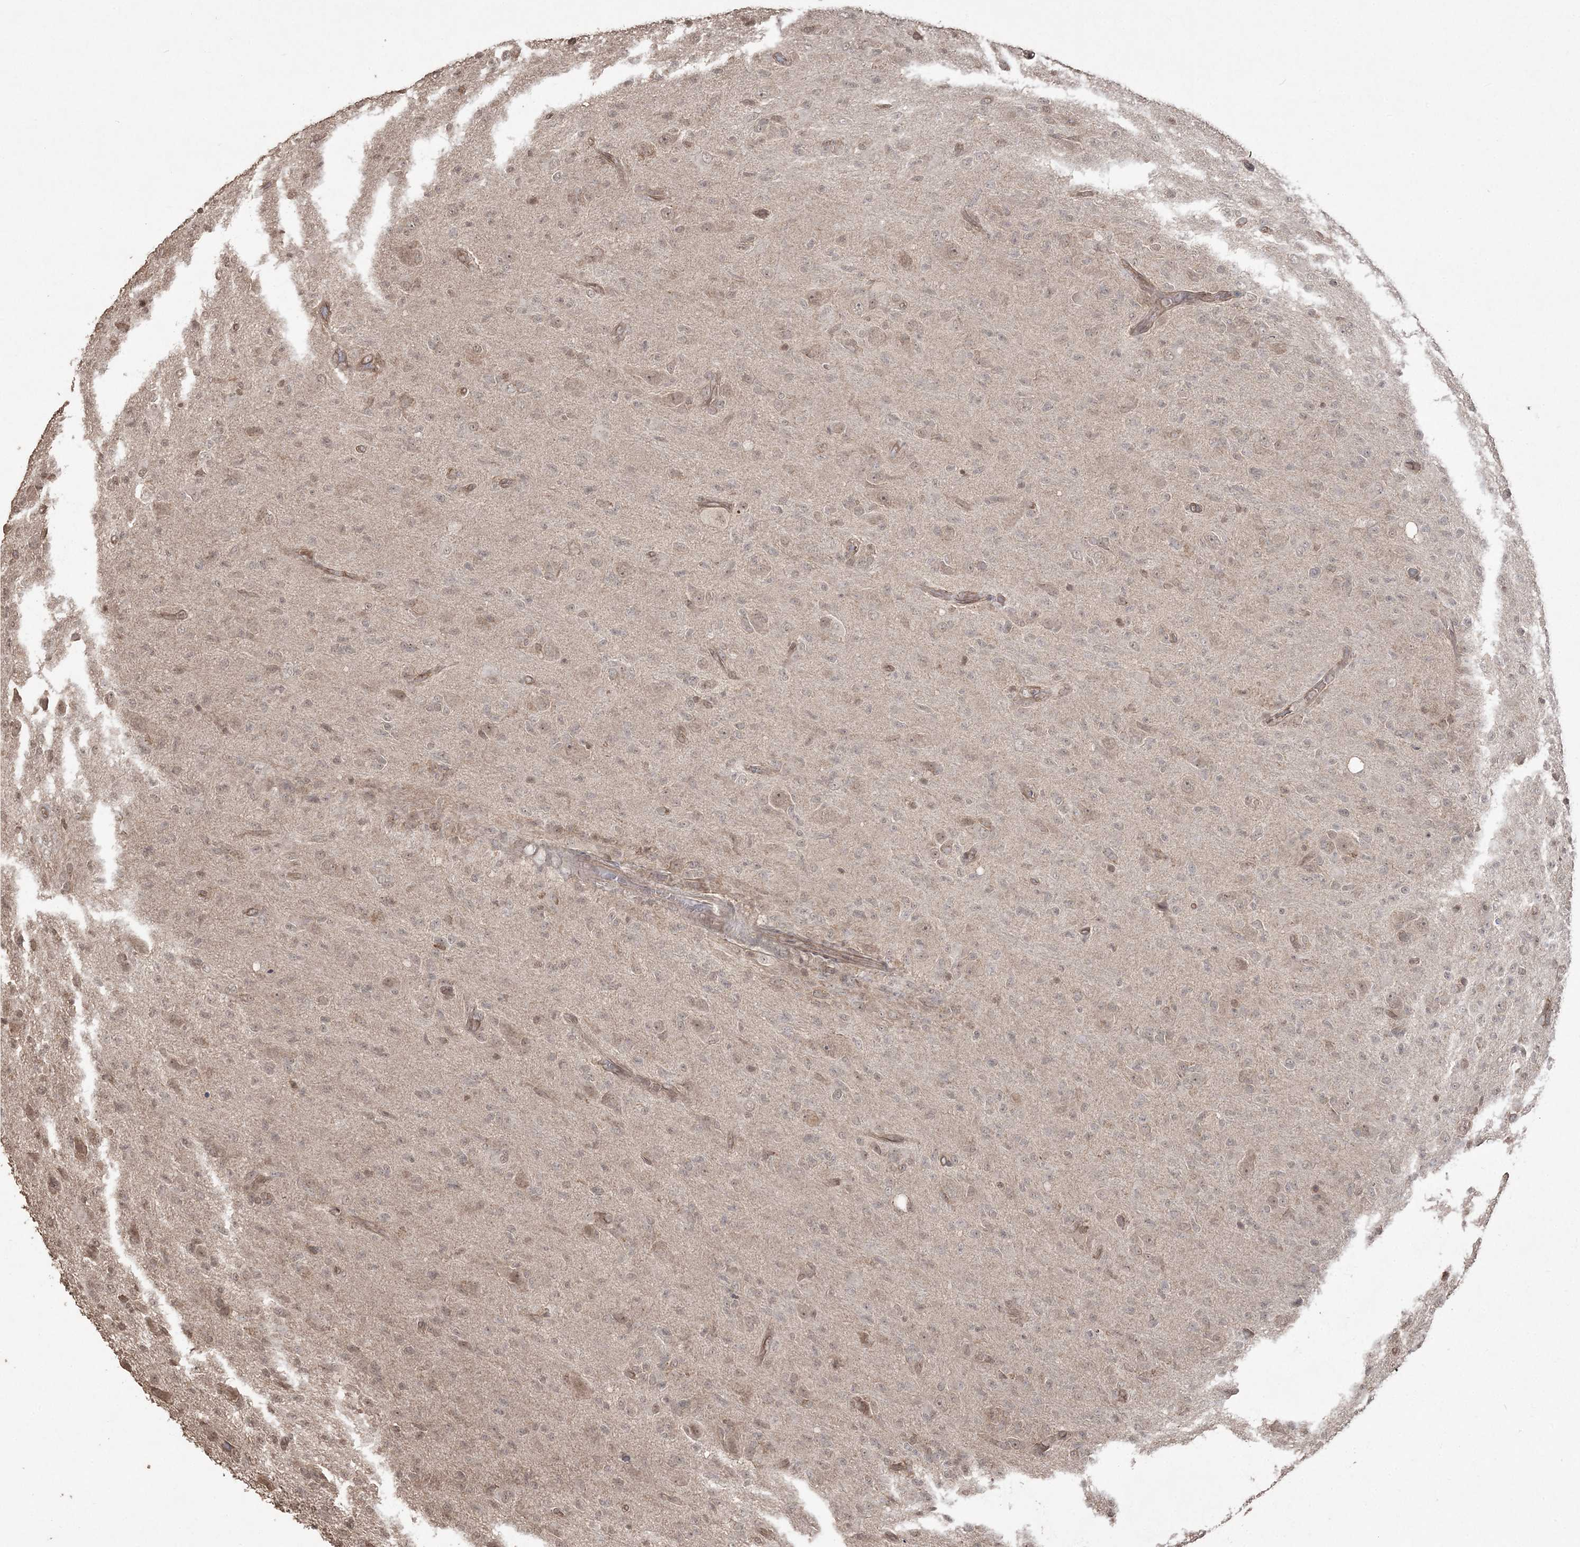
{"staining": {"intensity": "weak", "quantity": "<25%", "location": "nuclear"}, "tissue": "glioma", "cell_type": "Tumor cells", "image_type": "cancer", "snomed": [{"axis": "morphology", "description": "Glioma, malignant, High grade"}, {"axis": "topography", "description": "Brain"}], "caption": "Immunohistochemistry histopathology image of neoplastic tissue: glioma stained with DAB shows no significant protein expression in tumor cells.", "gene": "EHHADH", "patient": {"sex": "female", "age": 57}}